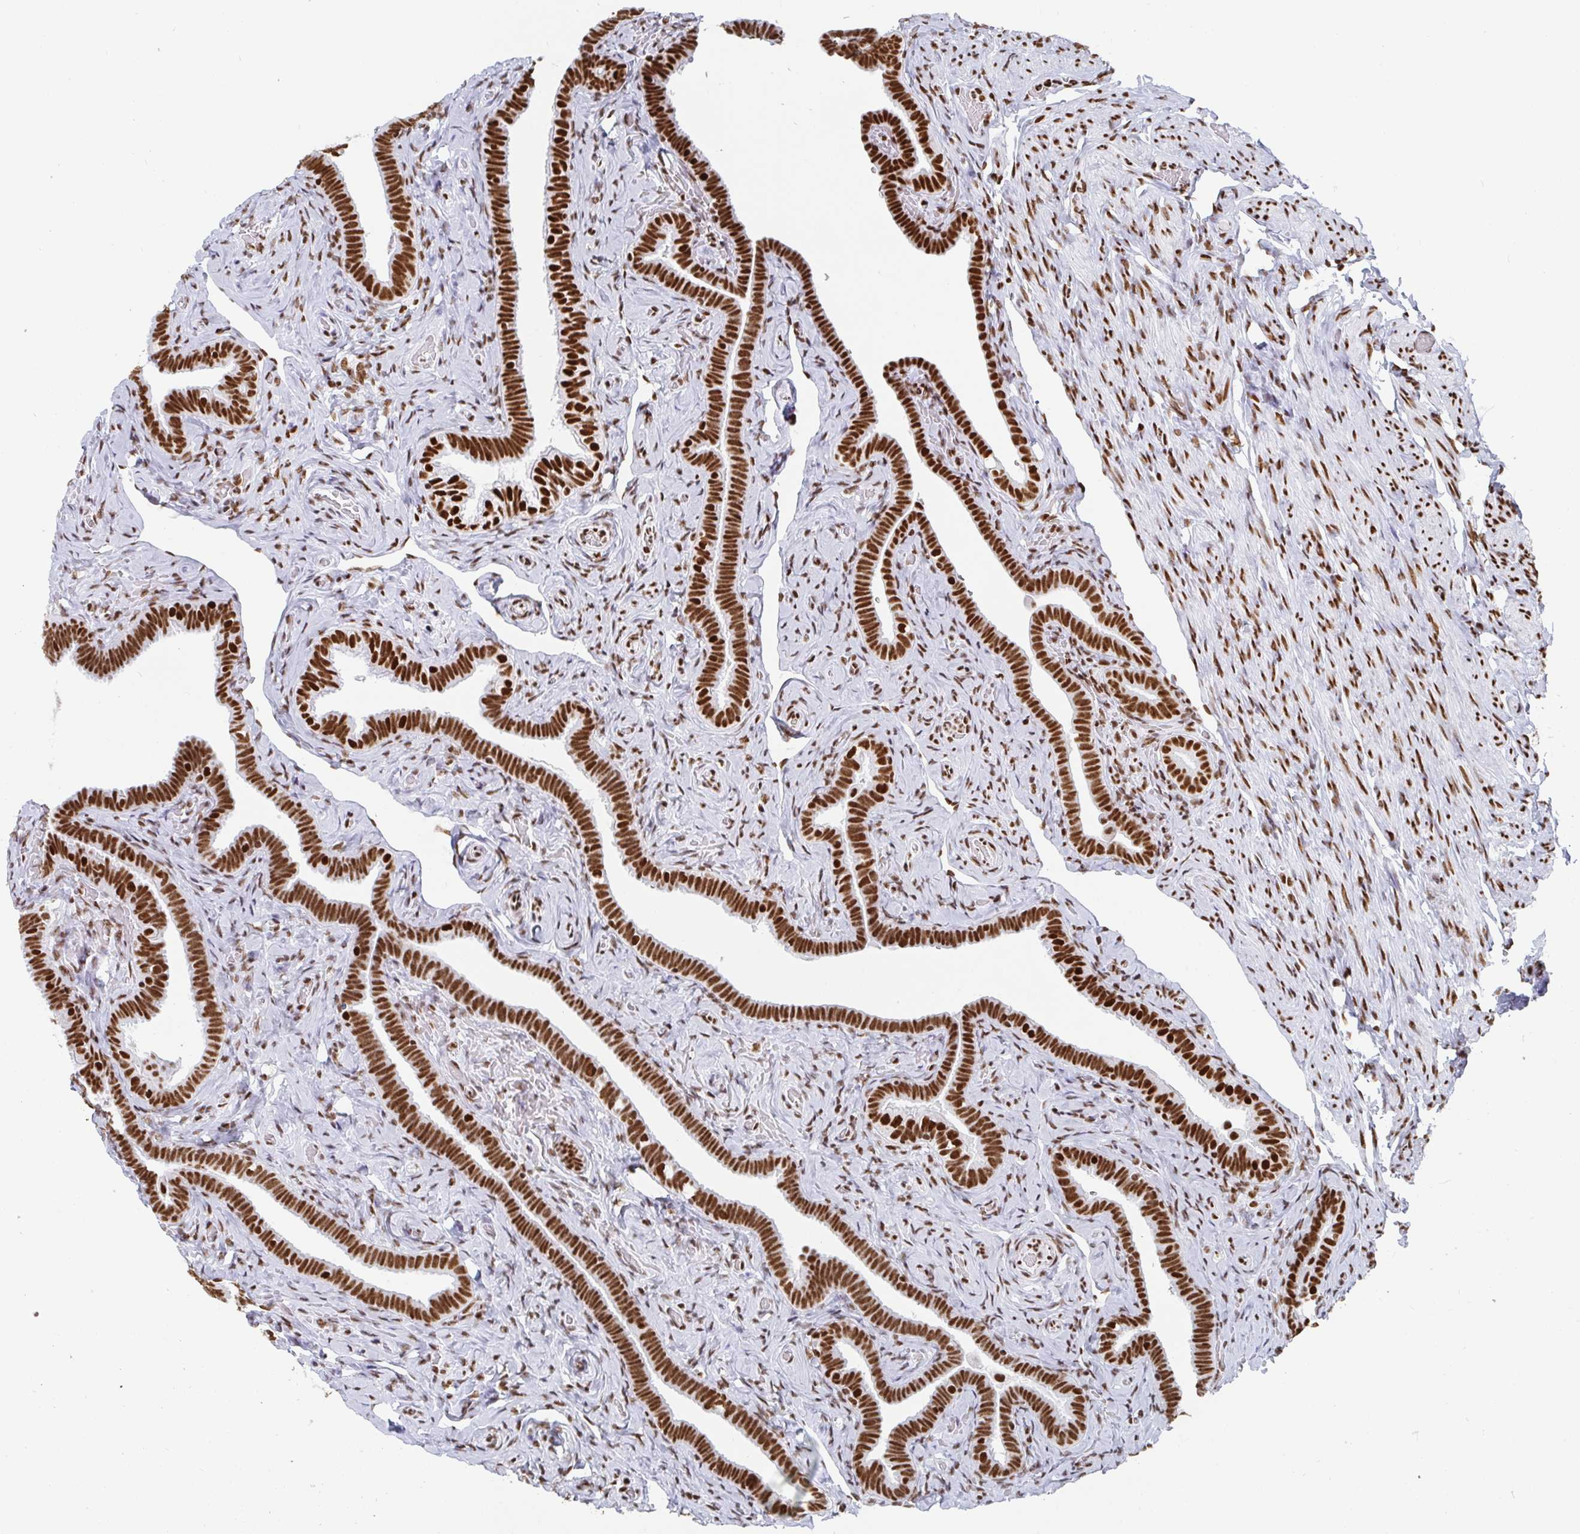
{"staining": {"intensity": "strong", "quantity": ">75%", "location": "nuclear"}, "tissue": "fallopian tube", "cell_type": "Glandular cells", "image_type": "normal", "snomed": [{"axis": "morphology", "description": "Normal tissue, NOS"}, {"axis": "topography", "description": "Fallopian tube"}], "caption": "A high amount of strong nuclear staining is seen in about >75% of glandular cells in unremarkable fallopian tube. The protein of interest is stained brown, and the nuclei are stained in blue (DAB IHC with brightfield microscopy, high magnification).", "gene": "EWSR1", "patient": {"sex": "female", "age": 69}}